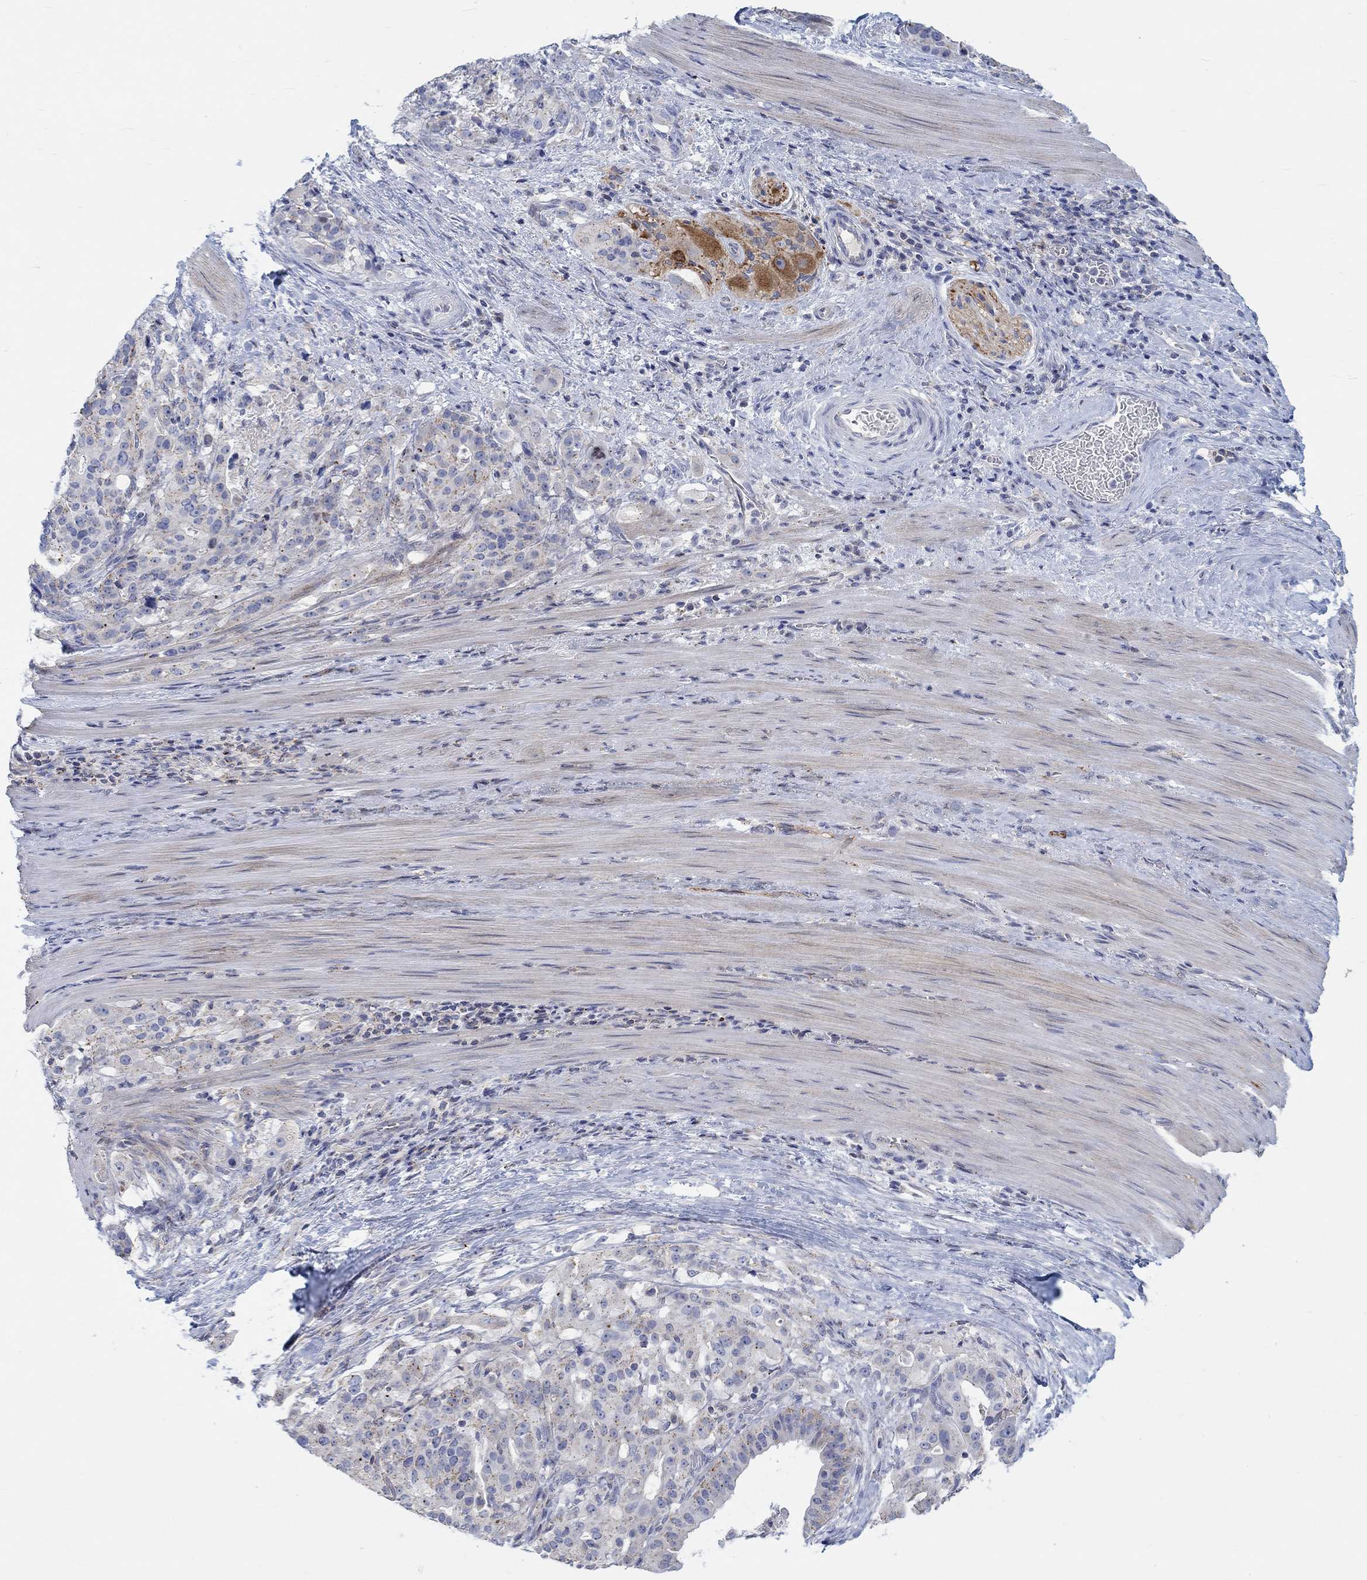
{"staining": {"intensity": "moderate", "quantity": "<25%", "location": "cytoplasmic/membranous"}, "tissue": "stomach cancer", "cell_type": "Tumor cells", "image_type": "cancer", "snomed": [{"axis": "morphology", "description": "Adenocarcinoma, NOS"}, {"axis": "topography", "description": "Stomach"}], "caption": "Adenocarcinoma (stomach) stained with DAB immunohistochemistry shows low levels of moderate cytoplasmic/membranous staining in about <25% of tumor cells.", "gene": "NAV3", "patient": {"sex": "male", "age": 48}}